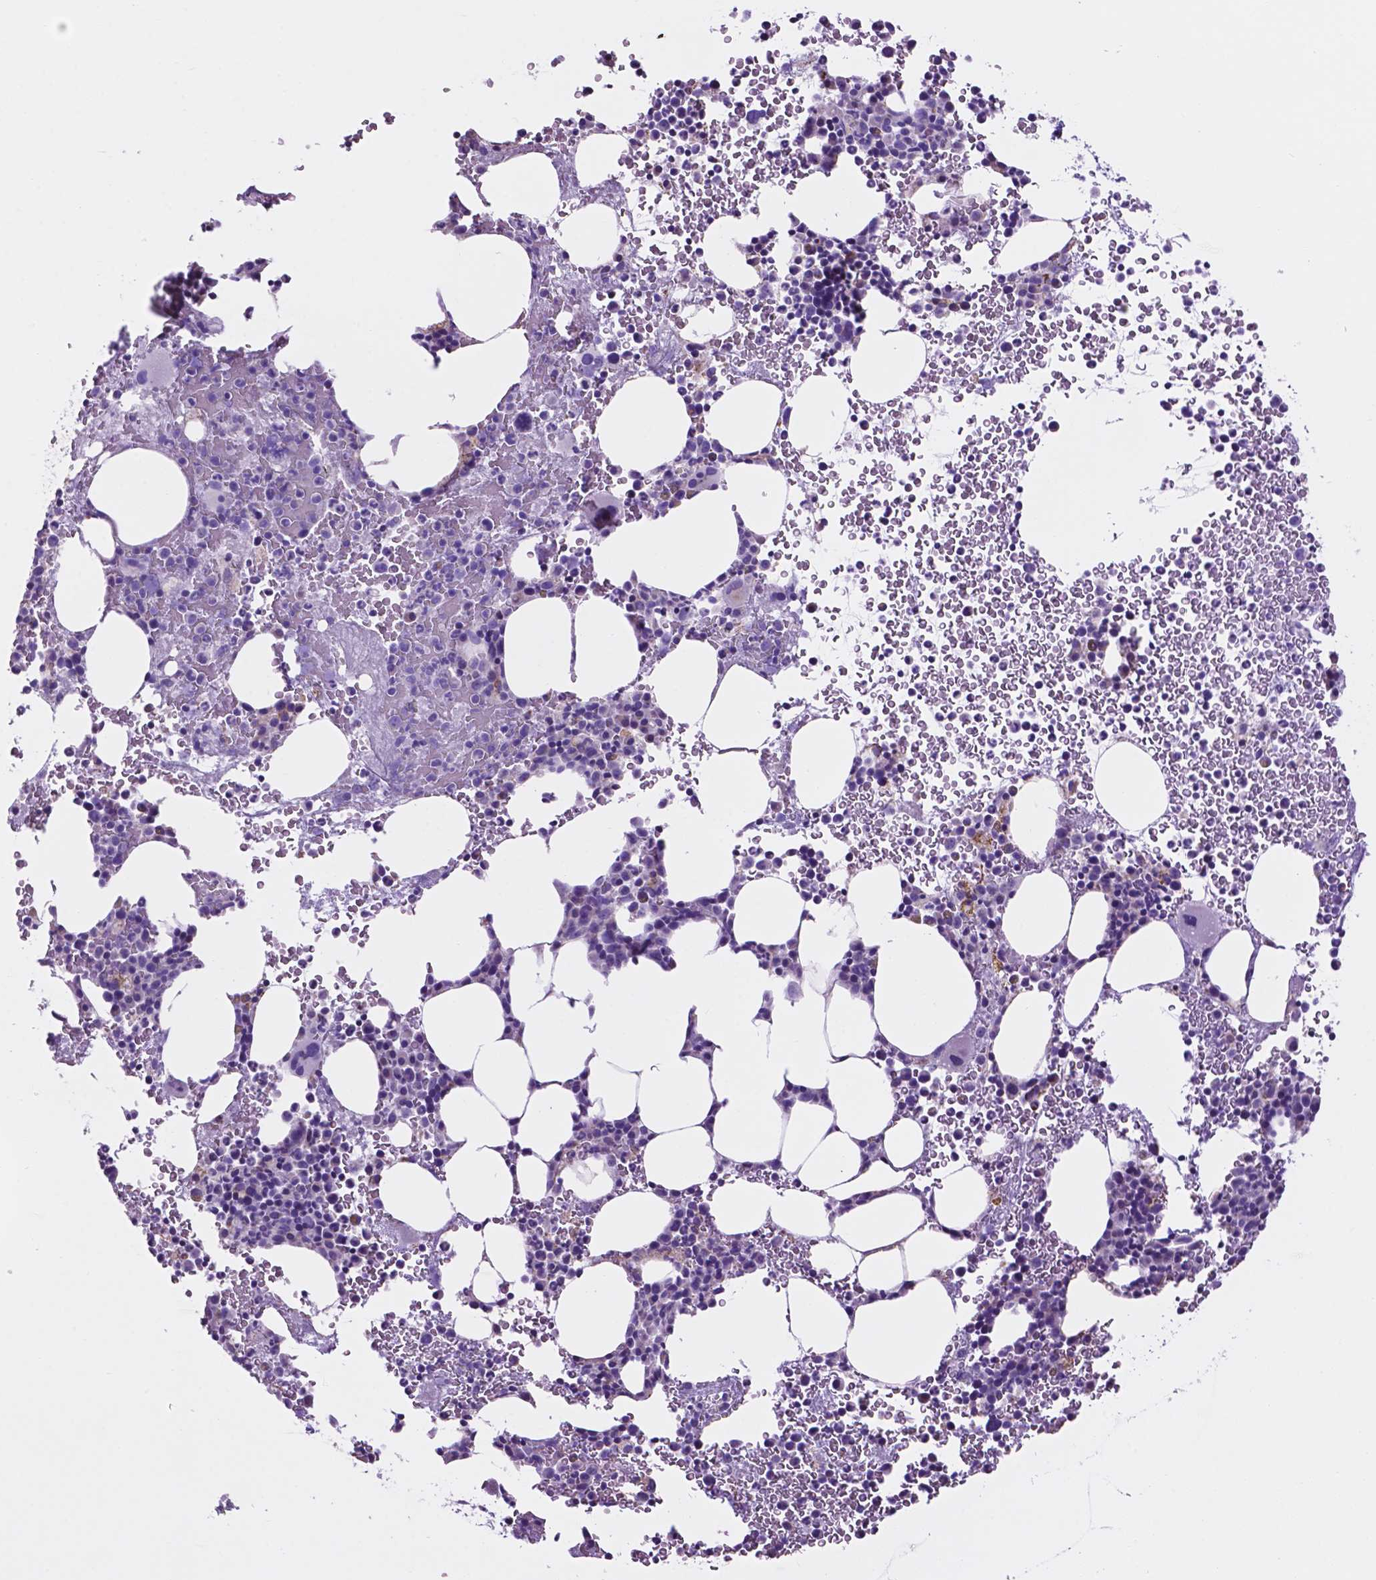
{"staining": {"intensity": "negative", "quantity": "none", "location": "none"}, "tissue": "bone marrow", "cell_type": "Hematopoietic cells", "image_type": "normal", "snomed": [{"axis": "morphology", "description": "Normal tissue, NOS"}, {"axis": "topography", "description": "Bone marrow"}], "caption": "Immunohistochemistry histopathology image of unremarkable bone marrow: human bone marrow stained with DAB displays no significant protein staining in hematopoietic cells.", "gene": "TMEM121B", "patient": {"sex": "female", "age": 56}}